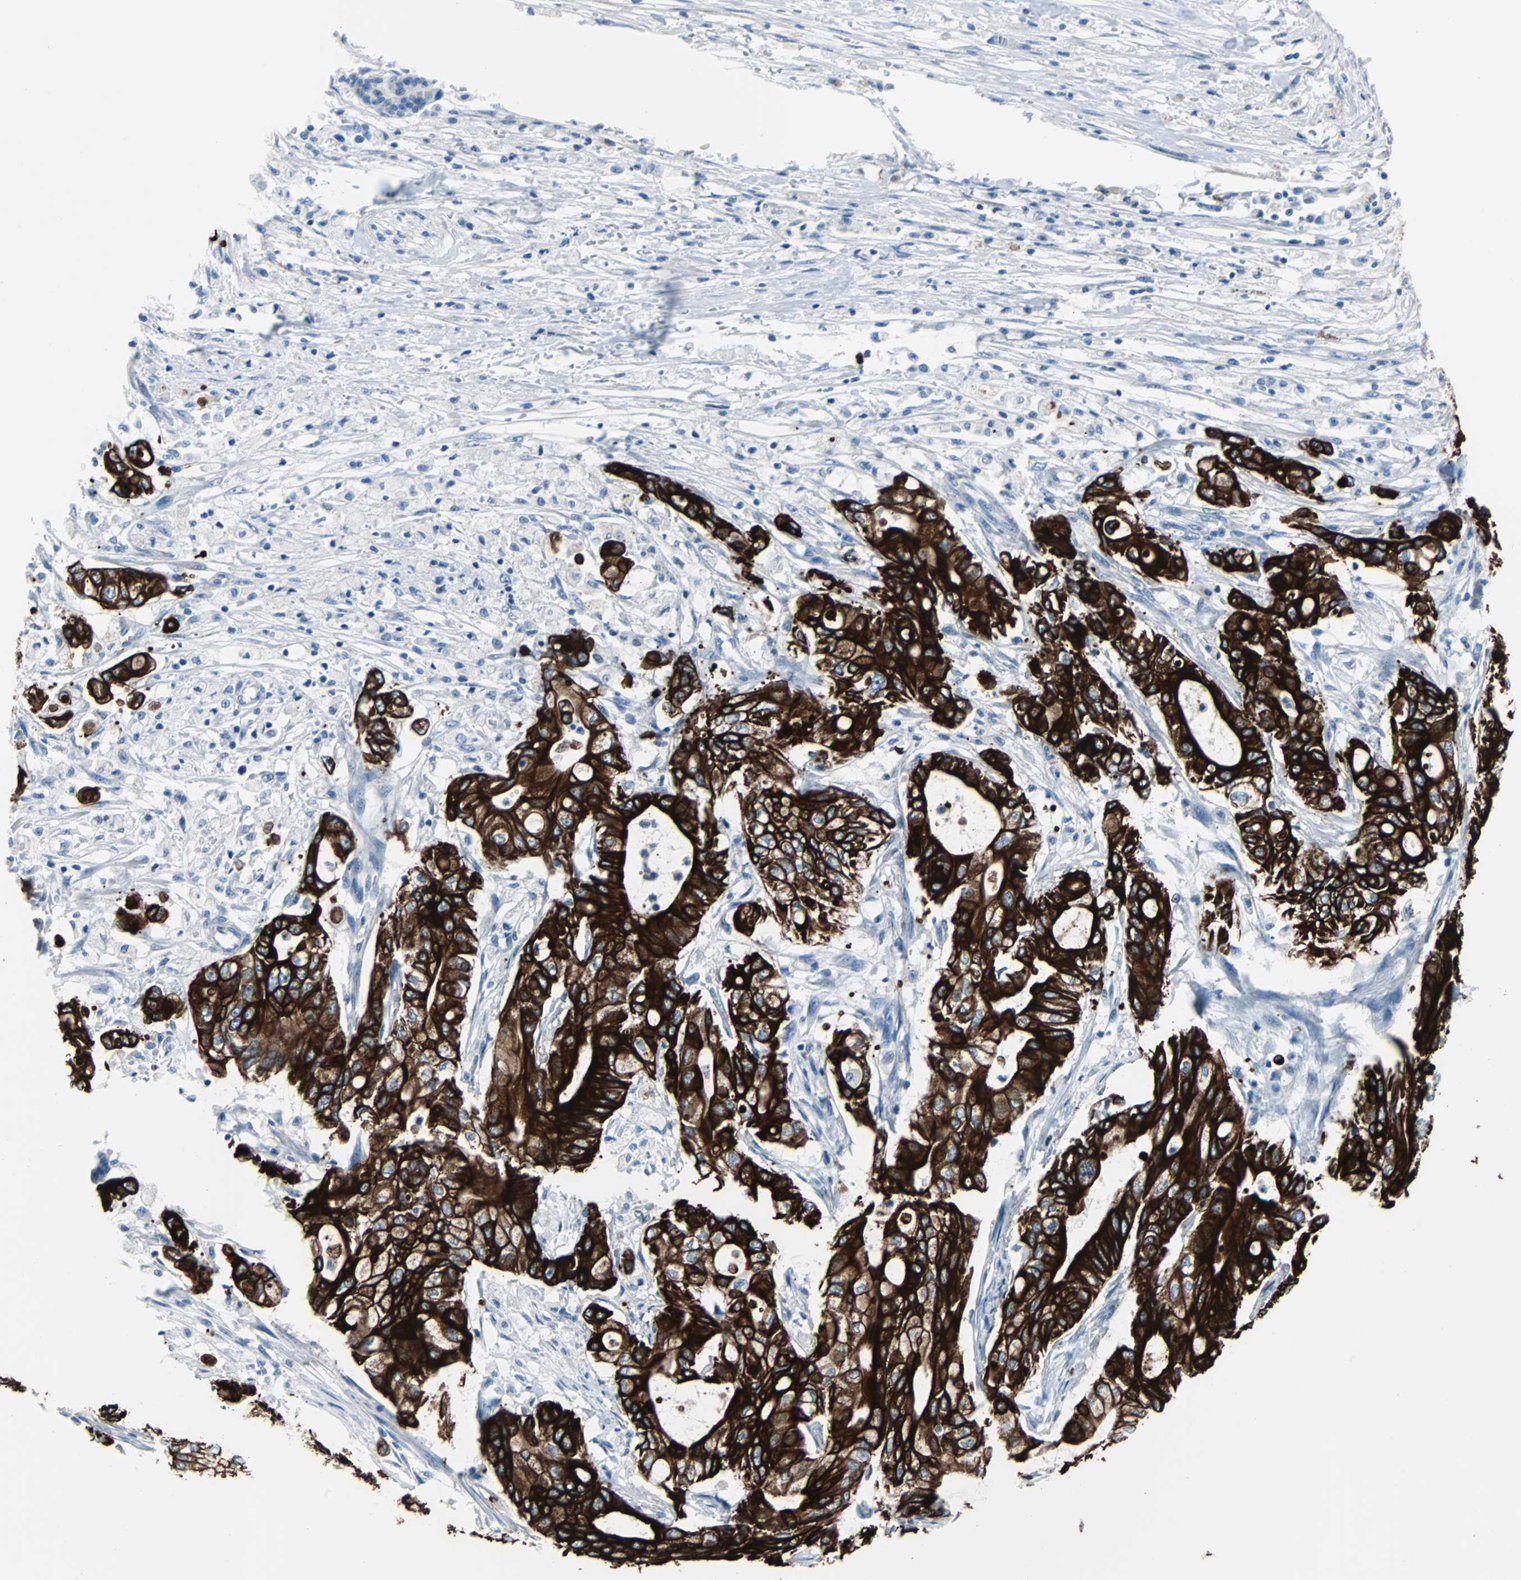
{"staining": {"intensity": "strong", "quantity": ">75%", "location": "cytoplasmic/membranous"}, "tissue": "pancreatic cancer", "cell_type": "Tumor cells", "image_type": "cancer", "snomed": [{"axis": "morphology", "description": "Adenocarcinoma, NOS"}, {"axis": "topography", "description": "Pancreas"}], "caption": "Tumor cells show high levels of strong cytoplasmic/membranous positivity in approximately >75% of cells in pancreatic cancer.", "gene": "KRT7", "patient": {"sex": "male", "age": 70}}